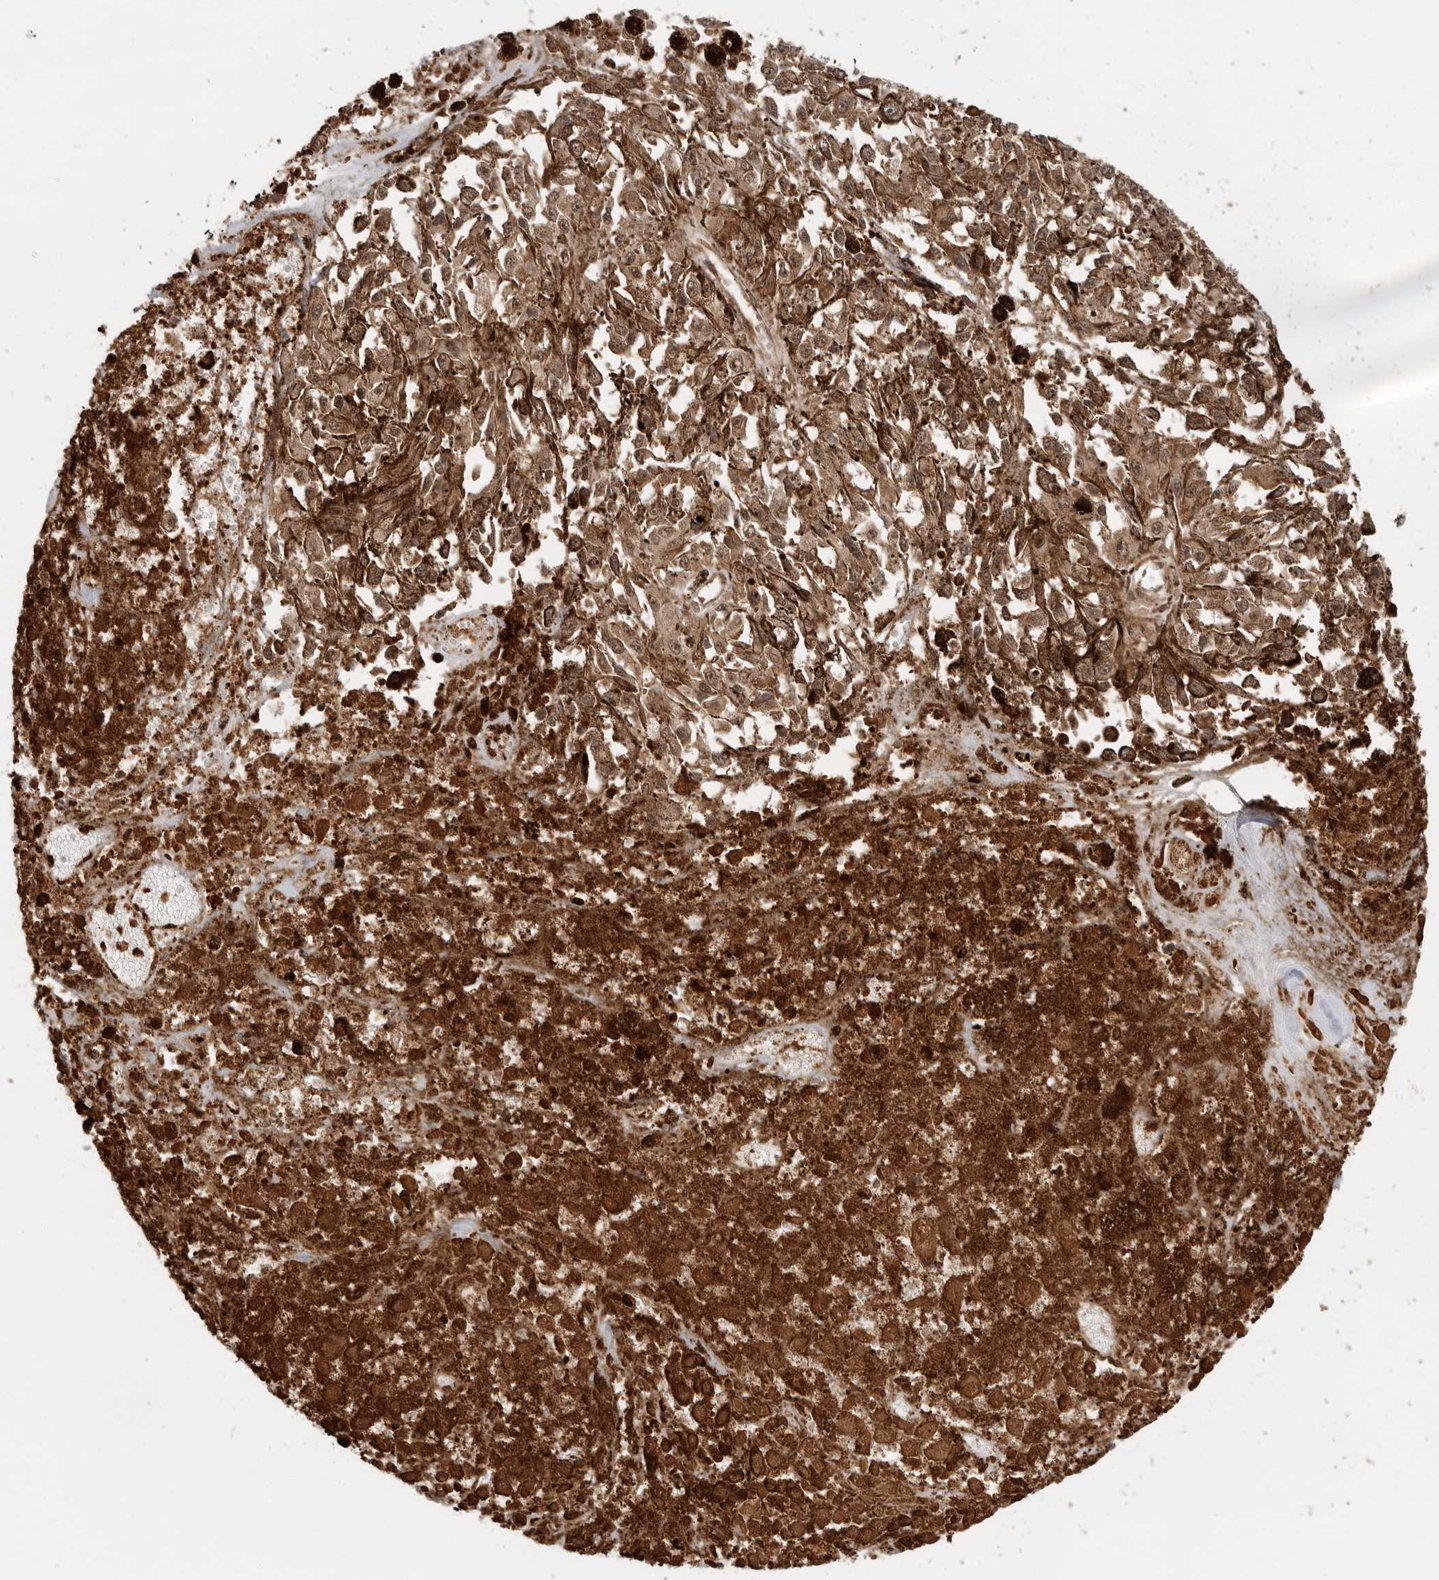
{"staining": {"intensity": "moderate", "quantity": ">75%", "location": "cytoplasmic/membranous,nuclear"}, "tissue": "melanoma", "cell_type": "Tumor cells", "image_type": "cancer", "snomed": [{"axis": "morphology", "description": "Malignant melanoma, Metastatic site"}, {"axis": "topography", "description": "Lymph node"}], "caption": "The image demonstrates immunohistochemical staining of malignant melanoma (metastatic site). There is moderate cytoplasmic/membranous and nuclear positivity is seen in about >75% of tumor cells. (DAB = brown stain, brightfield microscopy at high magnification).", "gene": "BMP2K", "patient": {"sex": "male", "age": 59}}